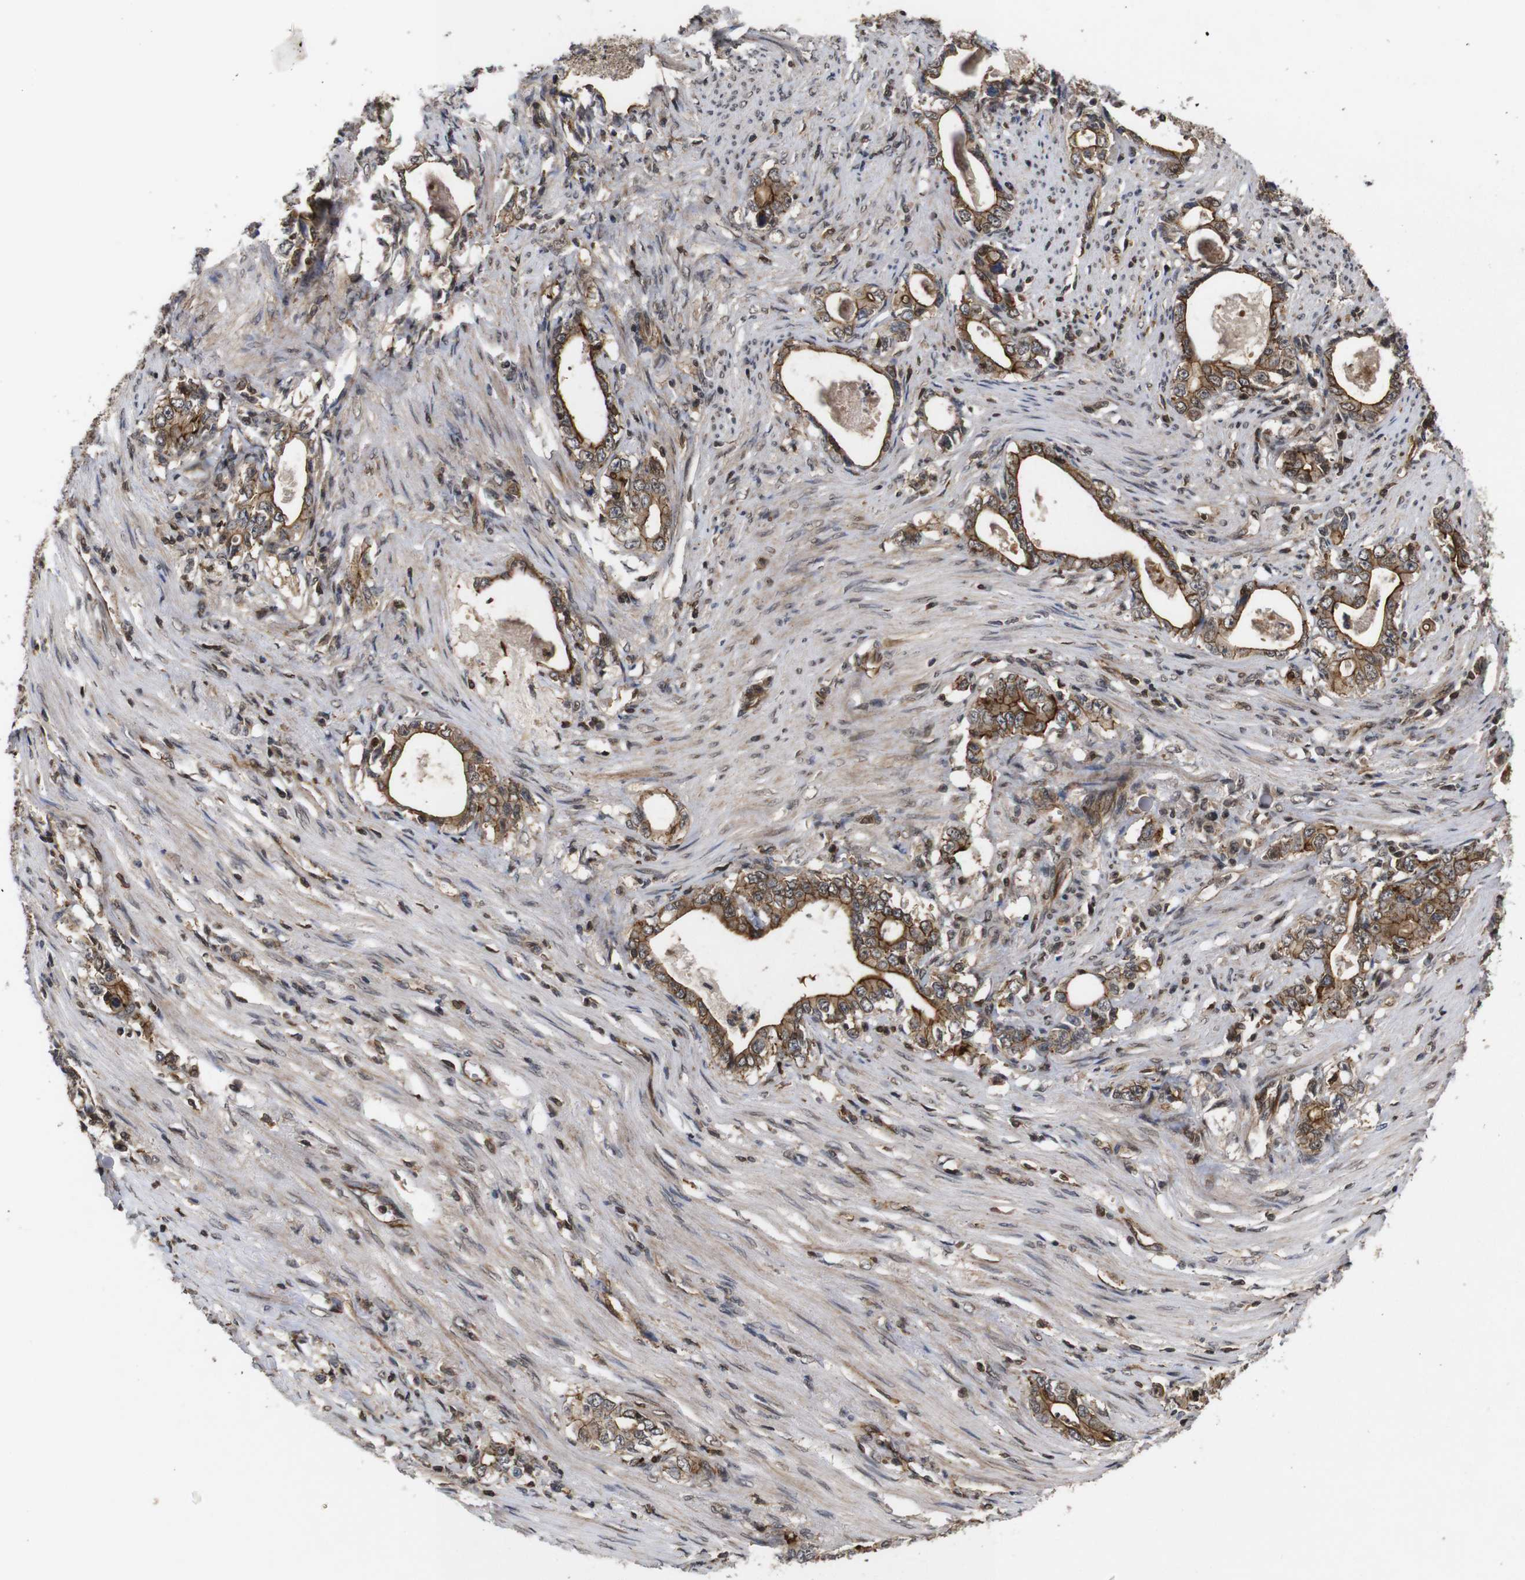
{"staining": {"intensity": "moderate", "quantity": ">75%", "location": "cytoplasmic/membranous"}, "tissue": "stomach cancer", "cell_type": "Tumor cells", "image_type": "cancer", "snomed": [{"axis": "morphology", "description": "Adenocarcinoma, NOS"}, {"axis": "topography", "description": "Stomach, lower"}], "caption": "A brown stain shows moderate cytoplasmic/membranous staining of a protein in stomach cancer tumor cells. (Brightfield microscopy of DAB IHC at high magnification).", "gene": "NANOS1", "patient": {"sex": "female", "age": 72}}